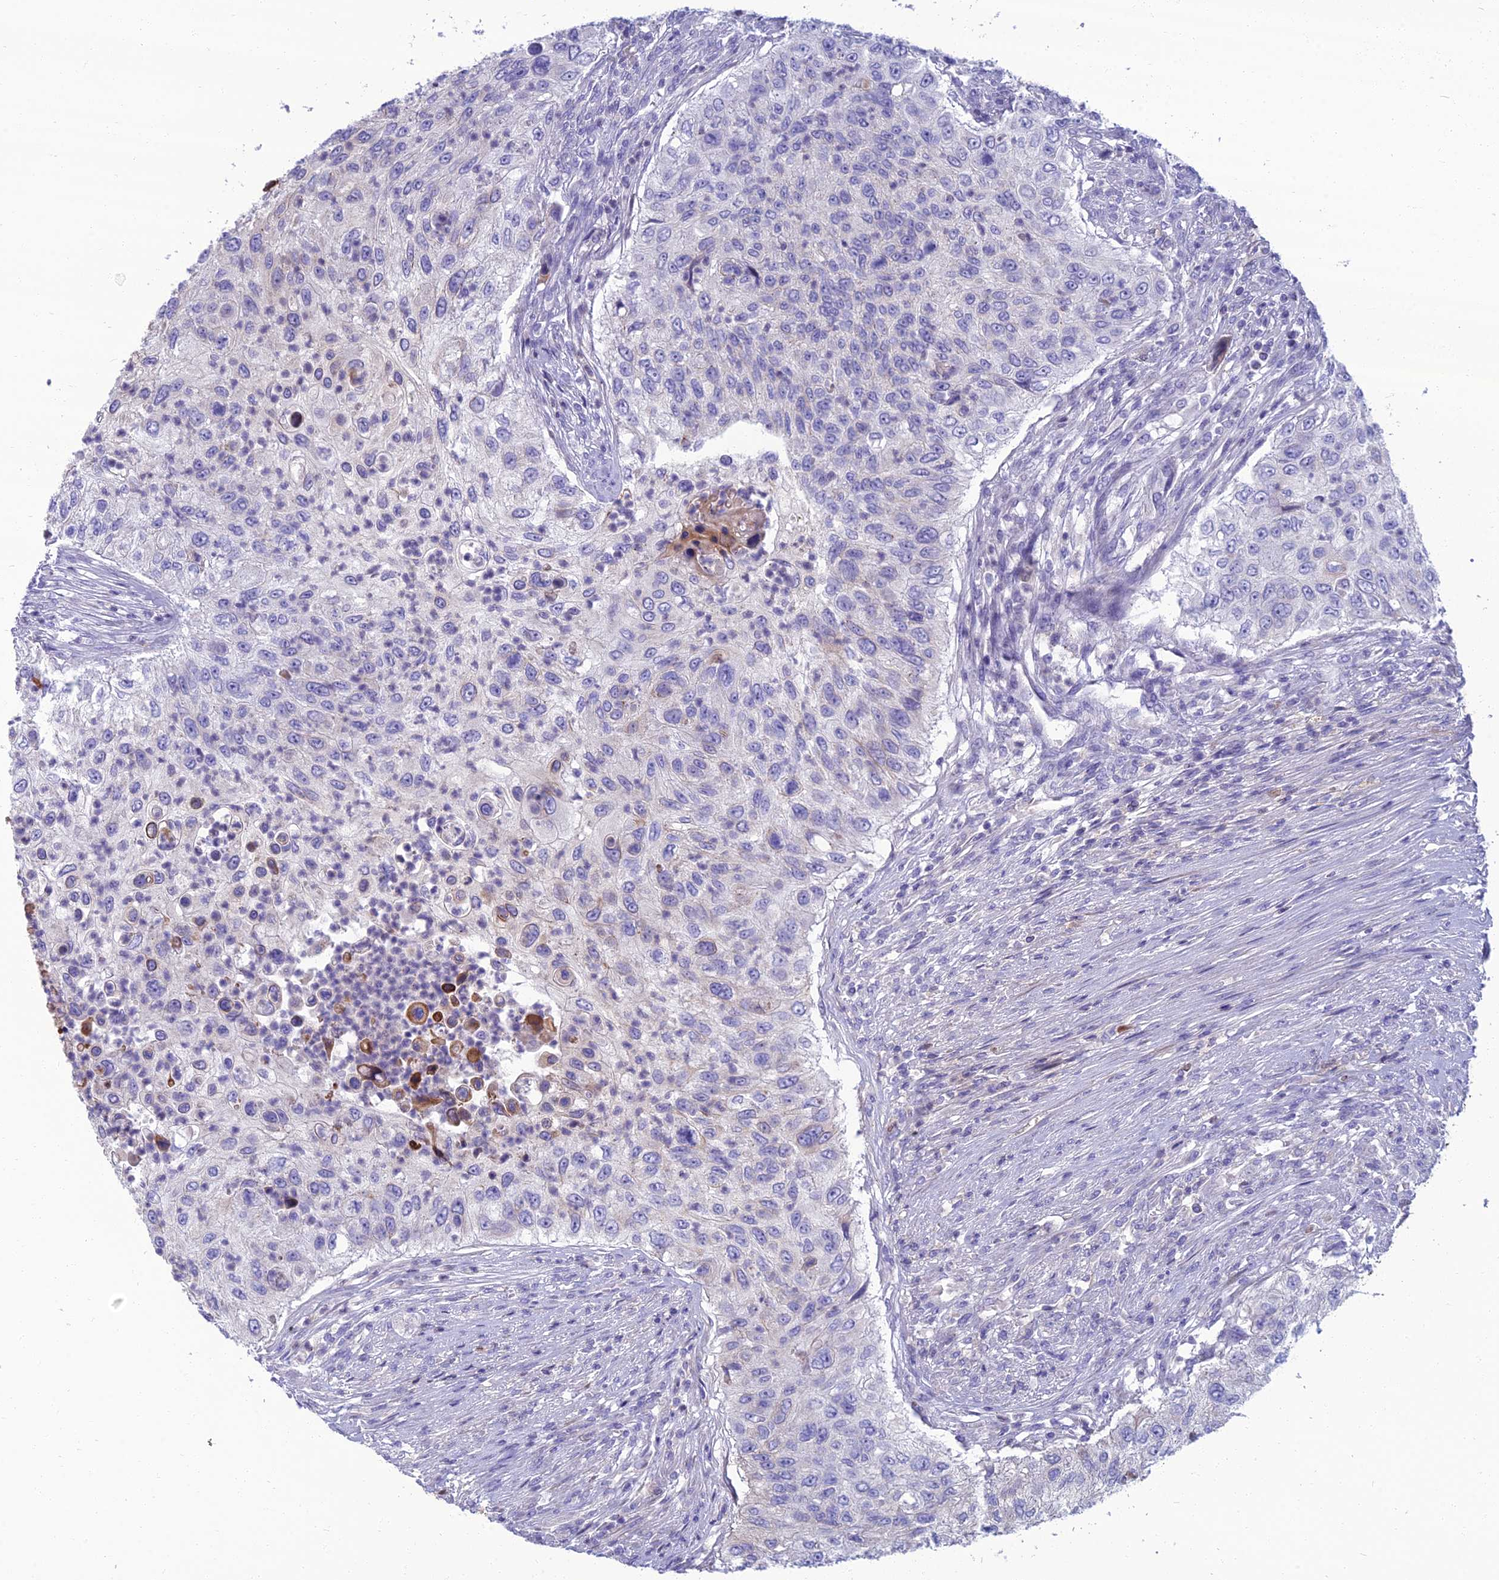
{"staining": {"intensity": "negative", "quantity": "none", "location": "none"}, "tissue": "urothelial cancer", "cell_type": "Tumor cells", "image_type": "cancer", "snomed": [{"axis": "morphology", "description": "Urothelial carcinoma, High grade"}, {"axis": "topography", "description": "Urinary bladder"}], "caption": "The micrograph reveals no staining of tumor cells in urothelial carcinoma (high-grade).", "gene": "SPTLC3", "patient": {"sex": "female", "age": 60}}